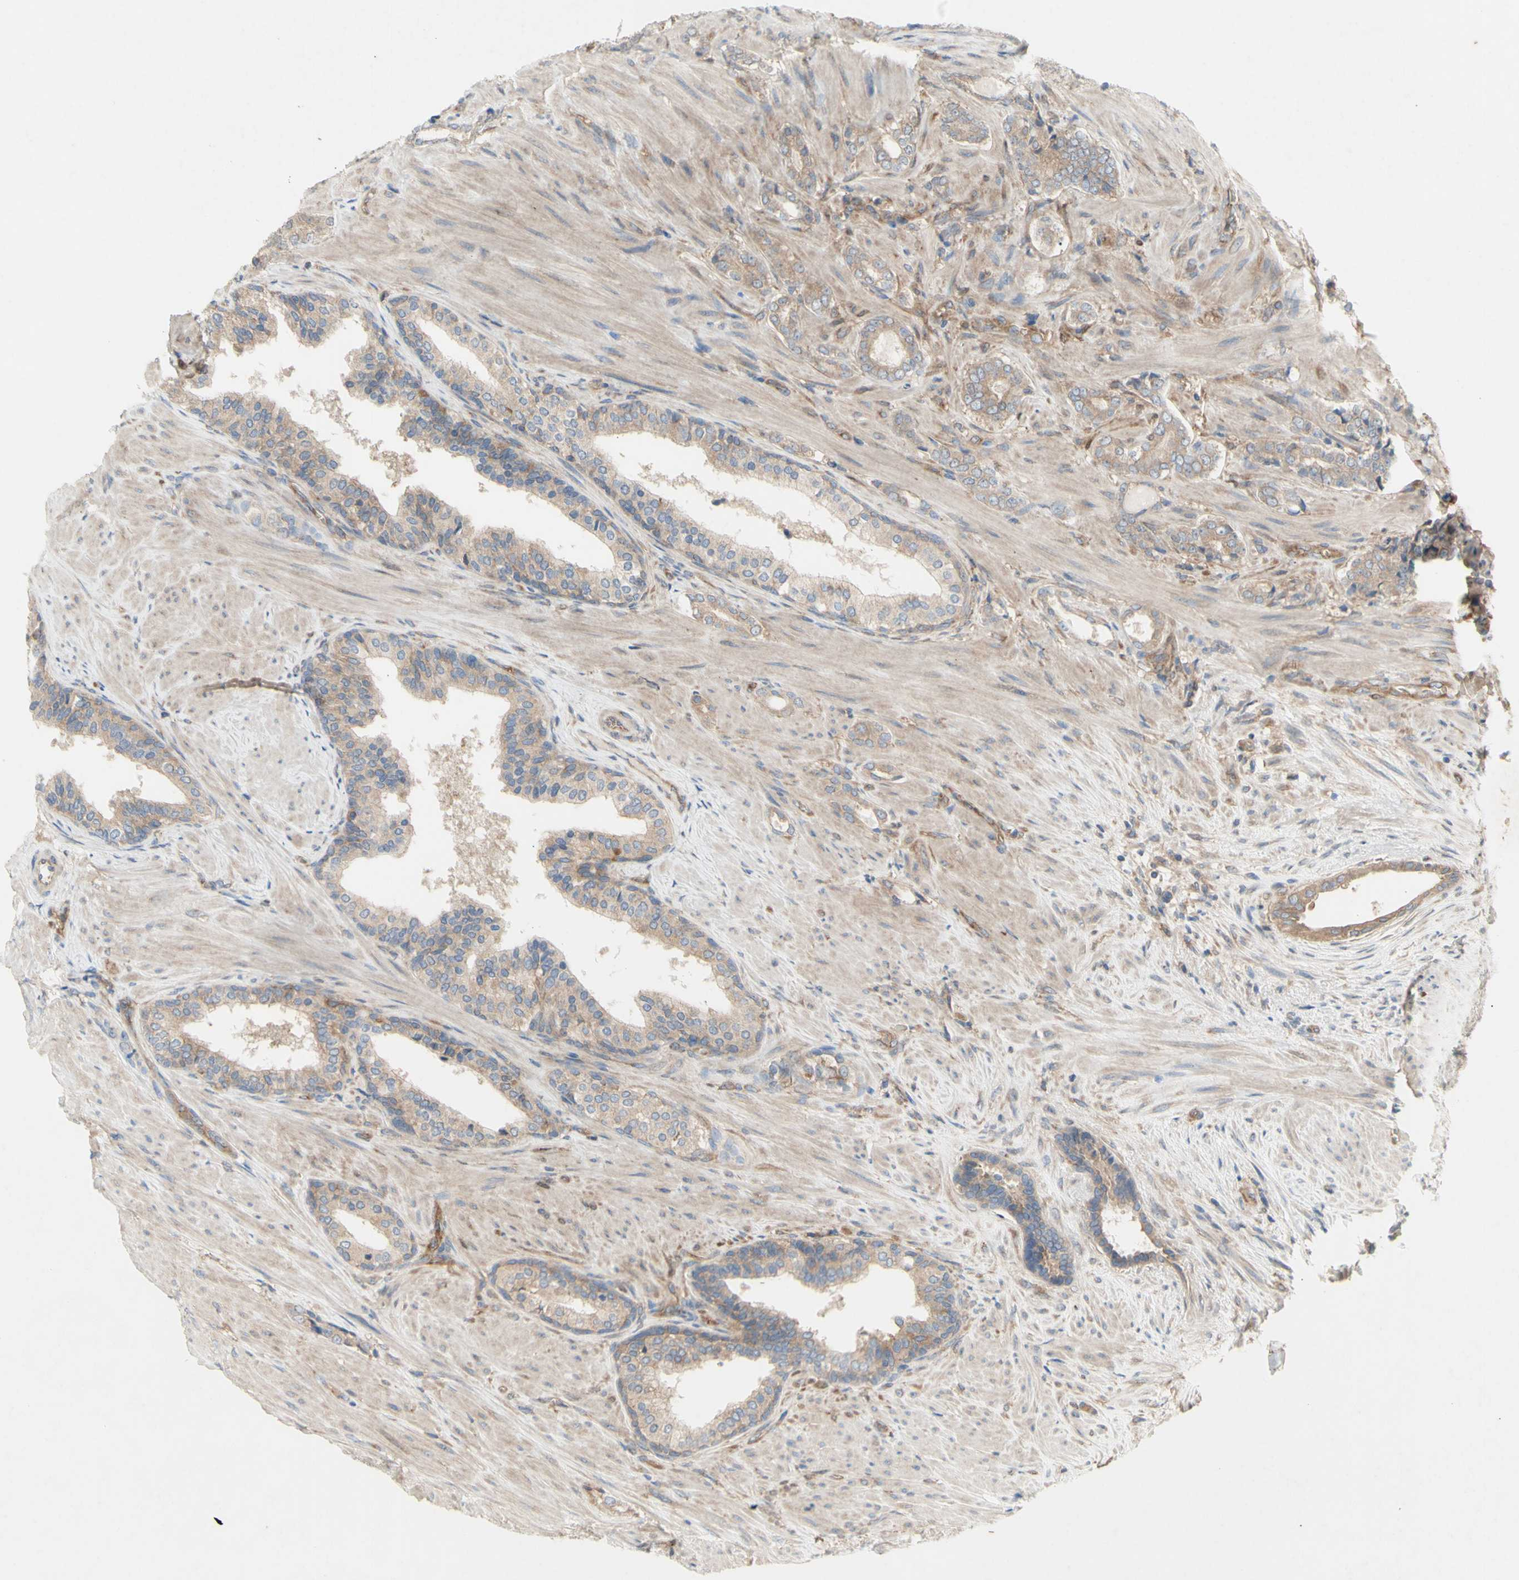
{"staining": {"intensity": "weak", "quantity": ">75%", "location": "cytoplasmic/membranous"}, "tissue": "prostate cancer", "cell_type": "Tumor cells", "image_type": "cancer", "snomed": [{"axis": "morphology", "description": "Adenocarcinoma, Low grade"}, {"axis": "topography", "description": "Prostate"}], "caption": "This is a micrograph of immunohistochemistry staining of prostate adenocarcinoma (low-grade), which shows weak positivity in the cytoplasmic/membranous of tumor cells.", "gene": "KLC1", "patient": {"sex": "male", "age": 60}}